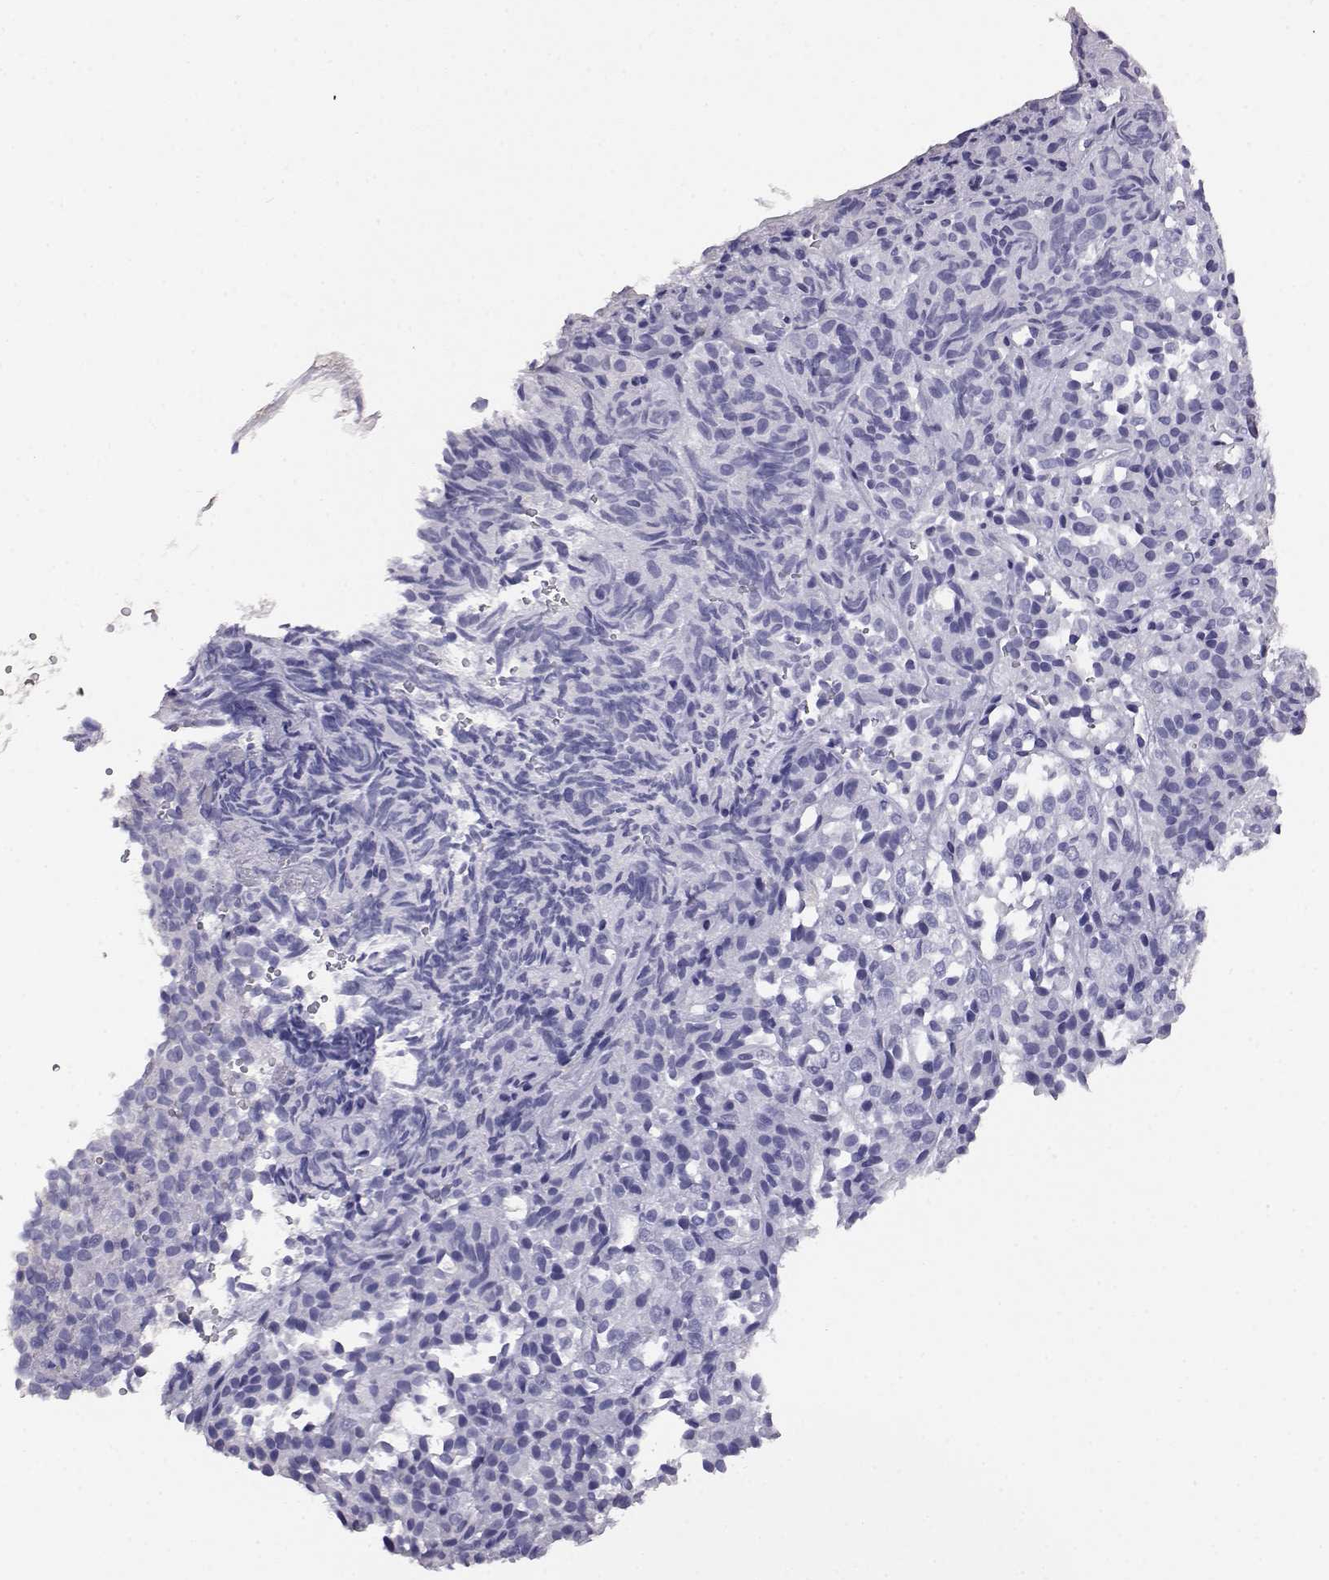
{"staining": {"intensity": "negative", "quantity": "none", "location": "none"}, "tissue": "melanoma", "cell_type": "Tumor cells", "image_type": "cancer", "snomed": [{"axis": "morphology", "description": "Malignant melanoma, Metastatic site"}, {"axis": "topography", "description": "Brain"}], "caption": "Tumor cells show no significant protein expression in malignant melanoma (metastatic site).", "gene": "AKR1B1", "patient": {"sex": "female", "age": 56}}